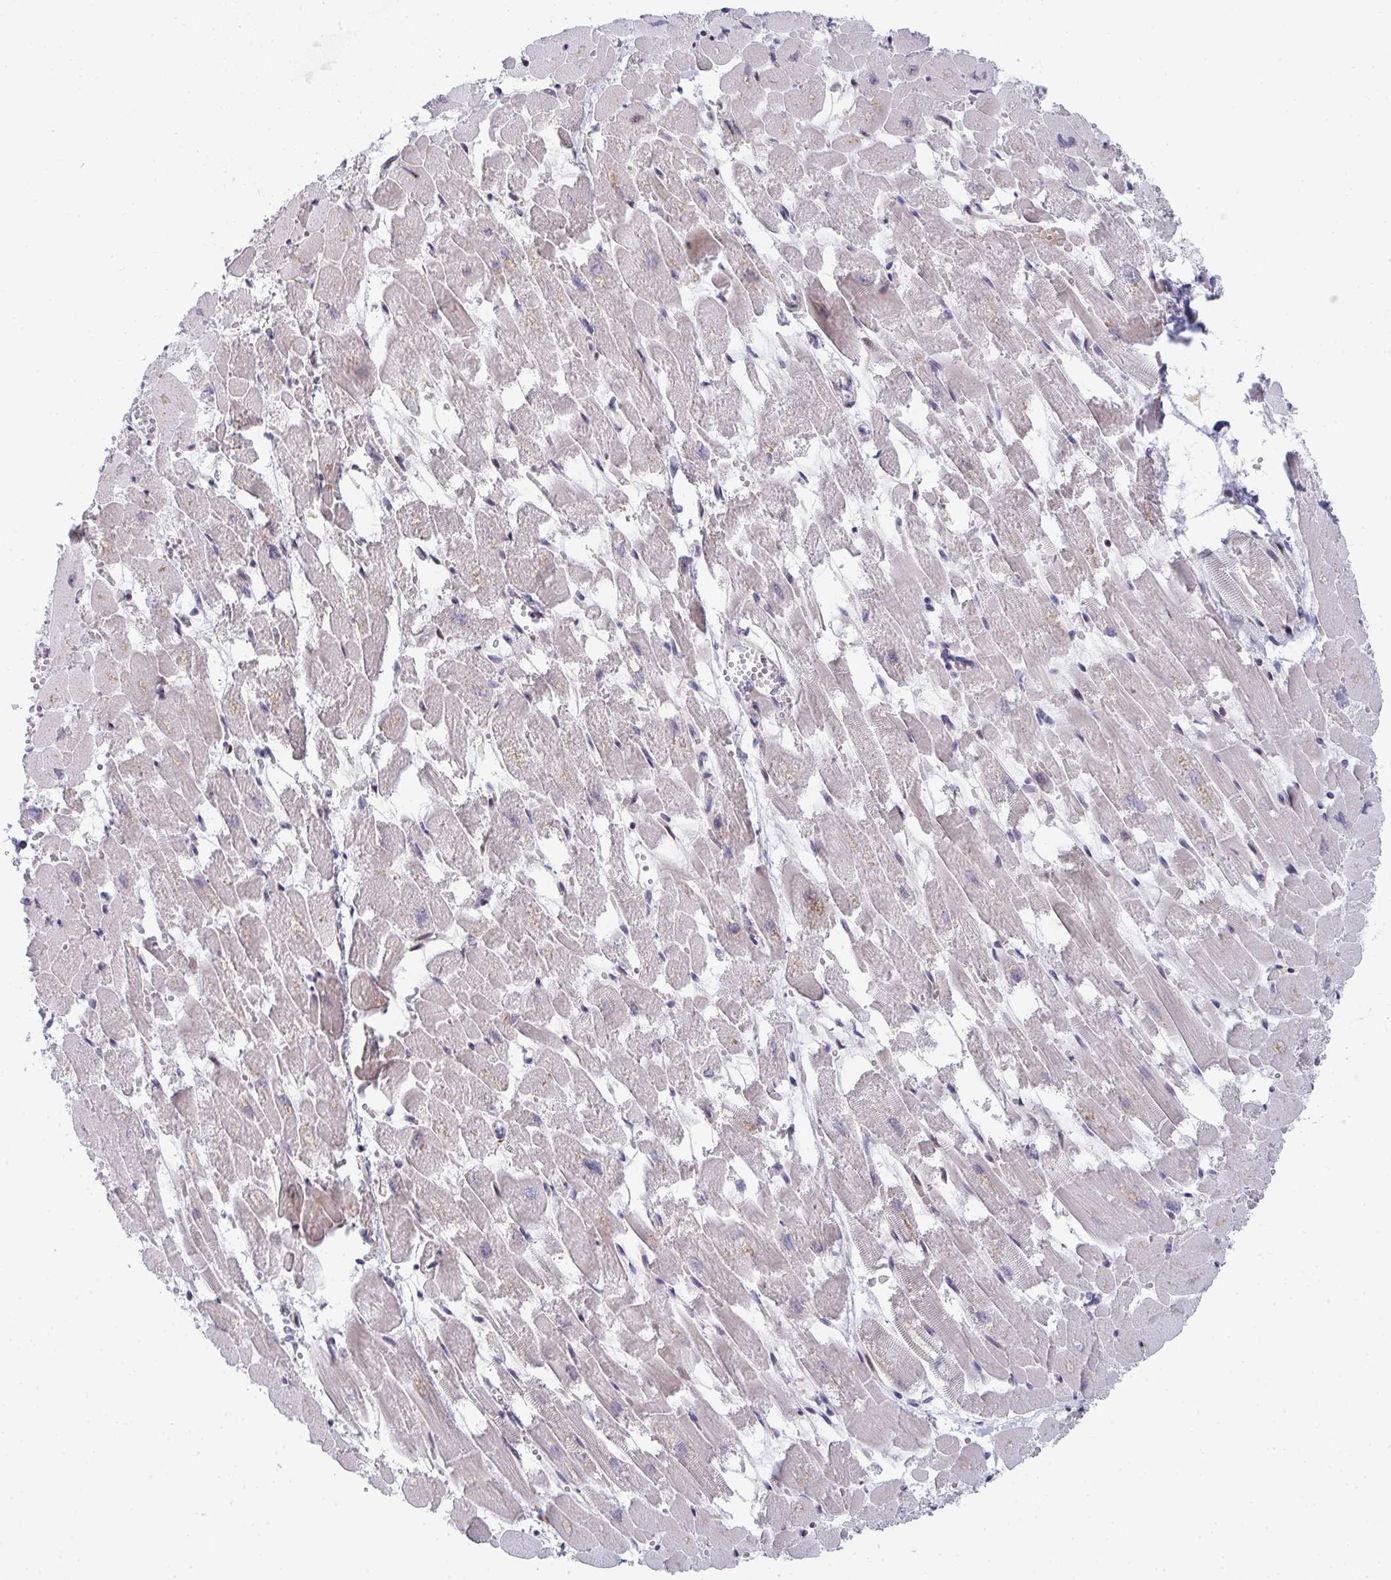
{"staining": {"intensity": "moderate", "quantity": "25%-75%", "location": "cytoplasmic/membranous,nuclear"}, "tissue": "heart muscle", "cell_type": "Cardiomyocytes", "image_type": "normal", "snomed": [{"axis": "morphology", "description": "Normal tissue, NOS"}, {"axis": "topography", "description": "Heart"}], "caption": "A micrograph of heart muscle stained for a protein exhibits moderate cytoplasmic/membranous,nuclear brown staining in cardiomyocytes. (Stains: DAB (3,3'-diaminobenzidine) in brown, nuclei in blue, Microscopy: brightfield microscopy at high magnification).", "gene": "ZIC3", "patient": {"sex": "female", "age": 52}}